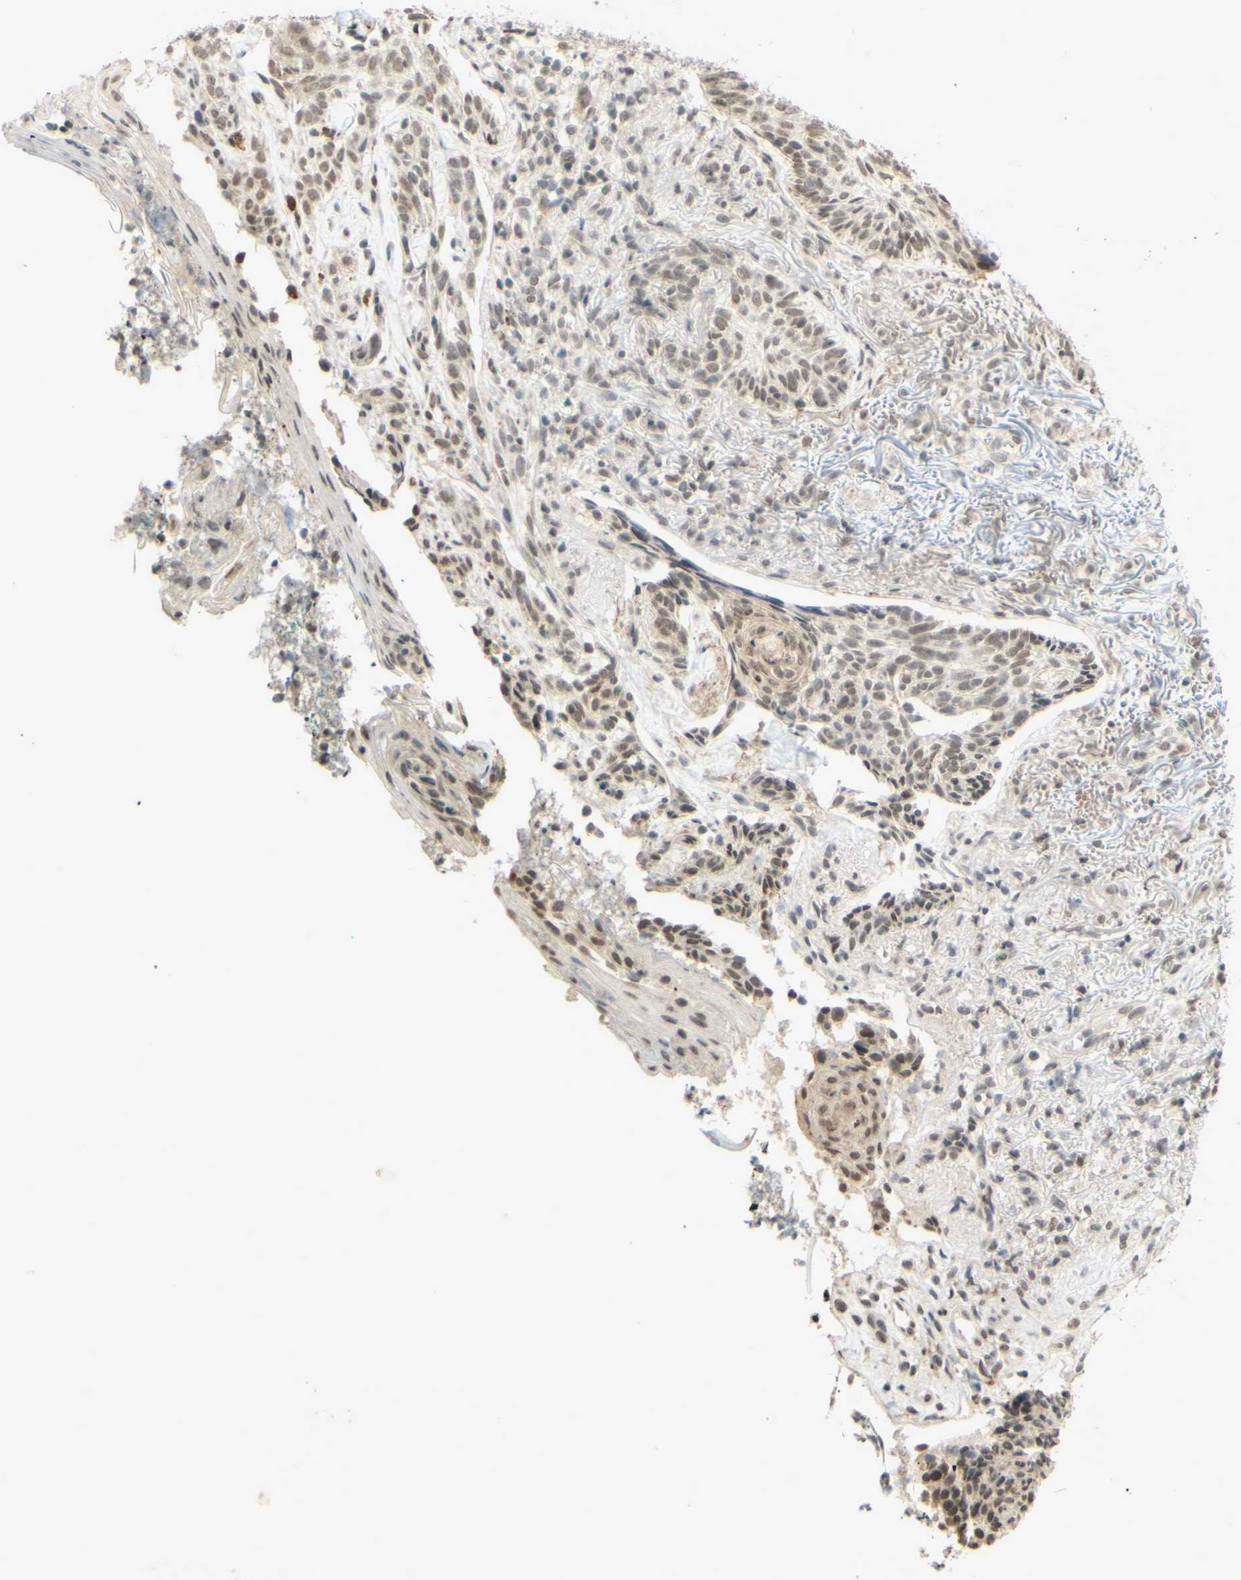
{"staining": {"intensity": "weak", "quantity": ">75%", "location": "nuclear"}, "tissue": "skin cancer", "cell_type": "Tumor cells", "image_type": "cancer", "snomed": [{"axis": "morphology", "description": "Basal cell carcinoma"}, {"axis": "topography", "description": "Skin"}], "caption": "Protein staining by immunohistochemistry (IHC) reveals weak nuclear staining in about >75% of tumor cells in skin basal cell carcinoma.", "gene": "SMARCB1", "patient": {"sex": "male", "age": 43}}